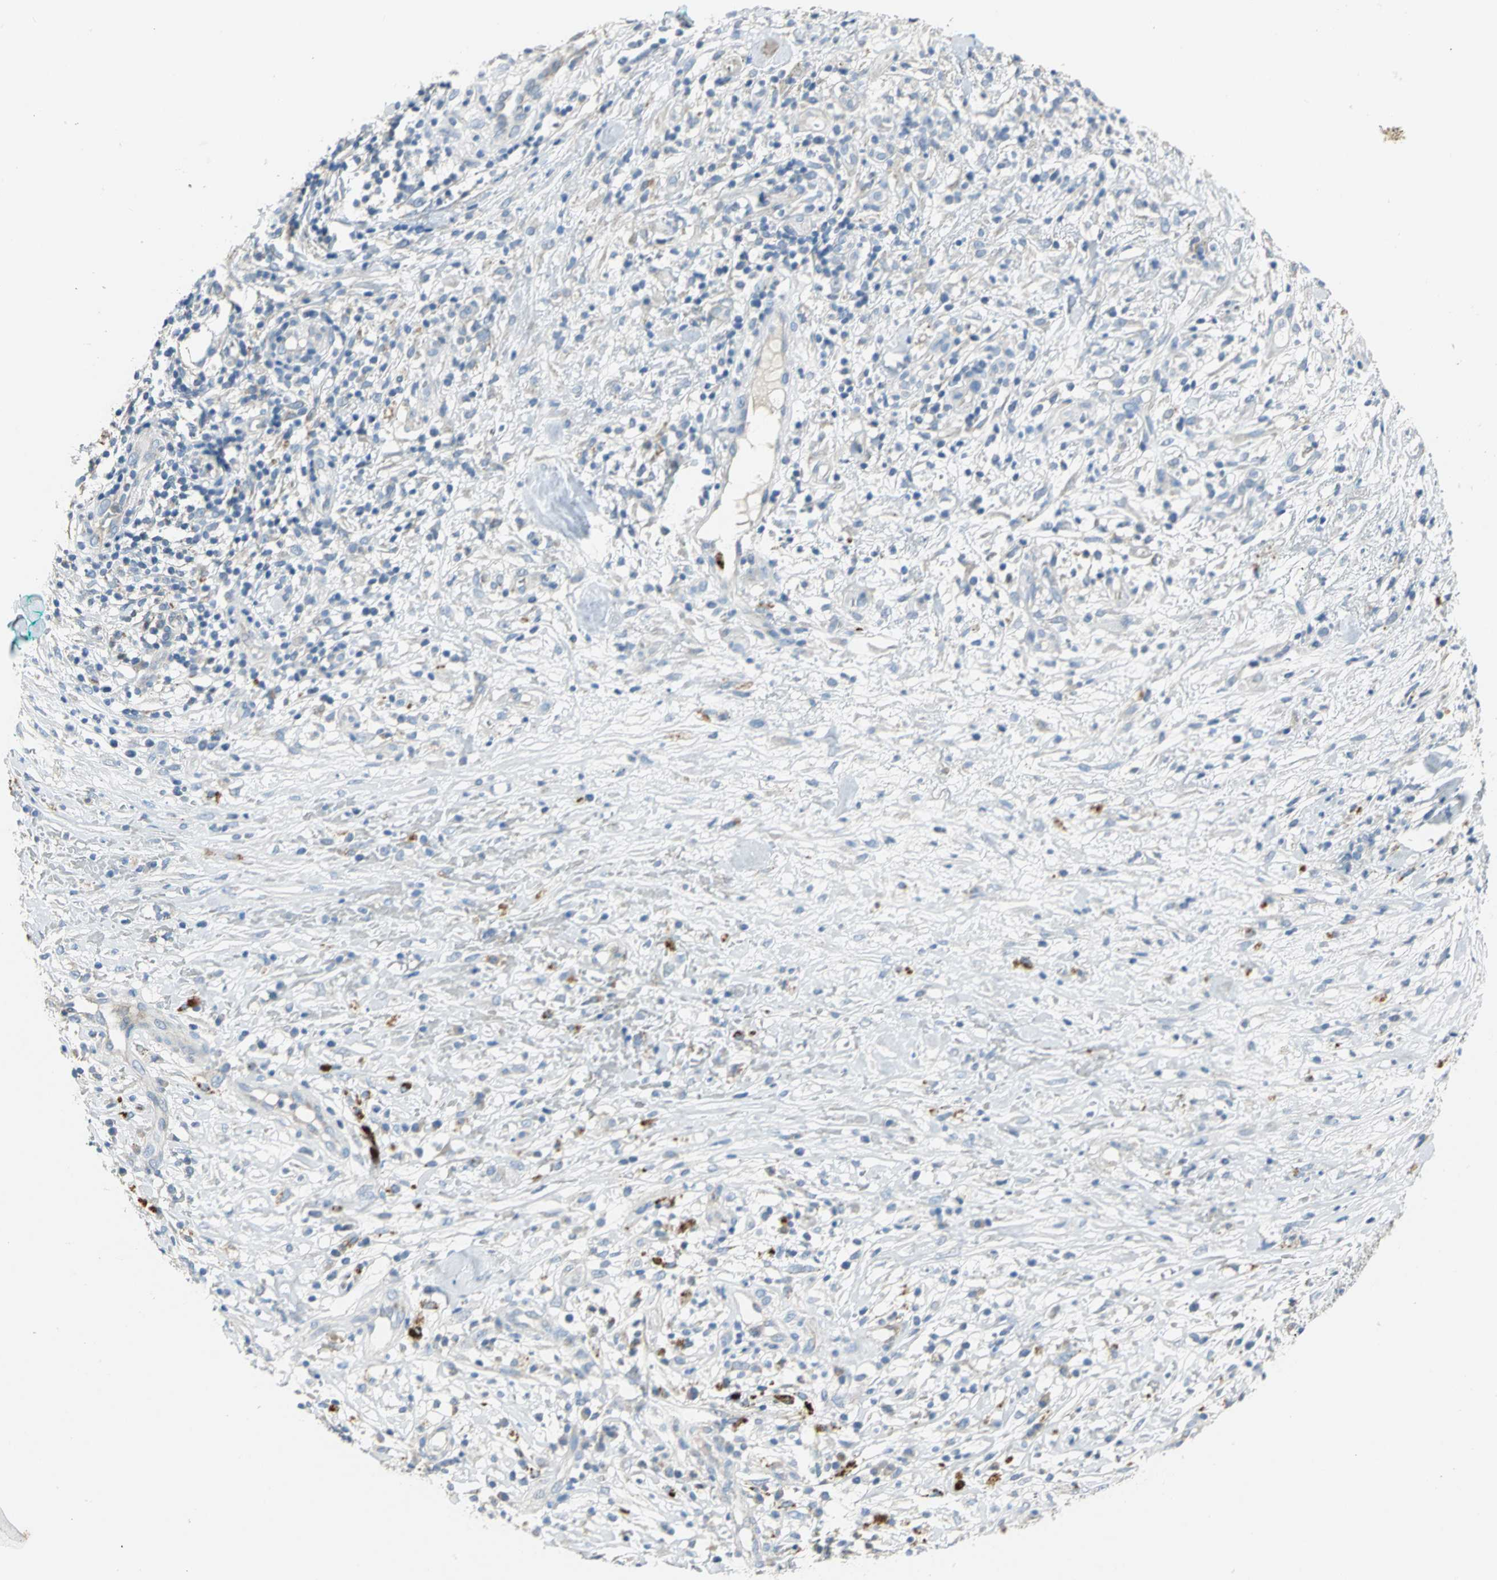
{"staining": {"intensity": "weak", "quantity": "<25%", "location": "cytoplasmic/membranous"}, "tissue": "melanoma", "cell_type": "Tumor cells", "image_type": "cancer", "snomed": [{"axis": "morphology", "description": "Necrosis, NOS"}, {"axis": "morphology", "description": "Malignant melanoma, NOS"}, {"axis": "topography", "description": "Skin"}], "caption": "Malignant melanoma was stained to show a protein in brown. There is no significant positivity in tumor cells.", "gene": "SPPL2B", "patient": {"sex": "female", "age": 87}}